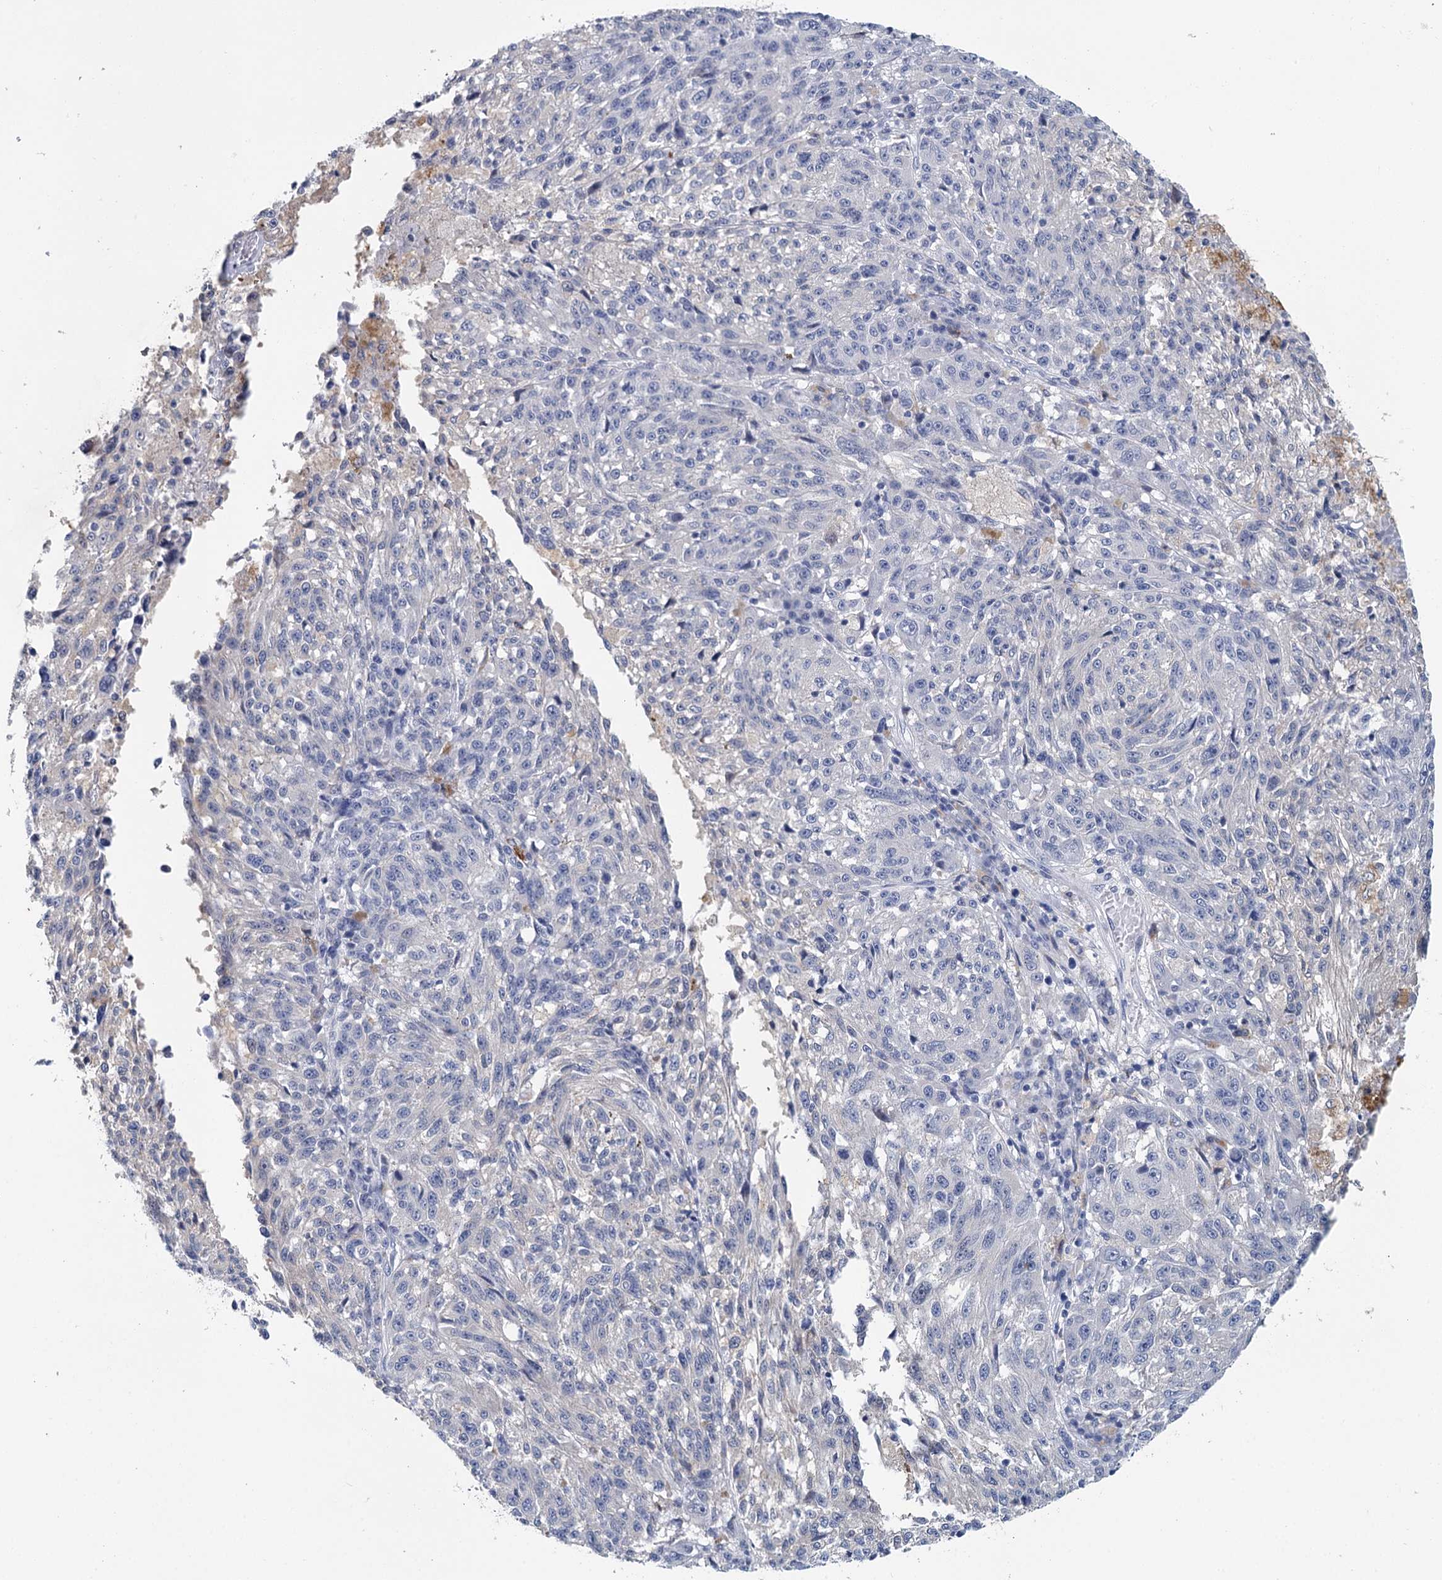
{"staining": {"intensity": "negative", "quantity": "none", "location": "none"}, "tissue": "melanoma", "cell_type": "Tumor cells", "image_type": "cancer", "snomed": [{"axis": "morphology", "description": "Malignant melanoma, NOS"}, {"axis": "topography", "description": "Skin"}], "caption": "High magnification brightfield microscopy of malignant melanoma stained with DAB (3,3'-diaminobenzidine) (brown) and counterstained with hematoxylin (blue): tumor cells show no significant expression.", "gene": "METTL7B", "patient": {"sex": "male", "age": 53}}